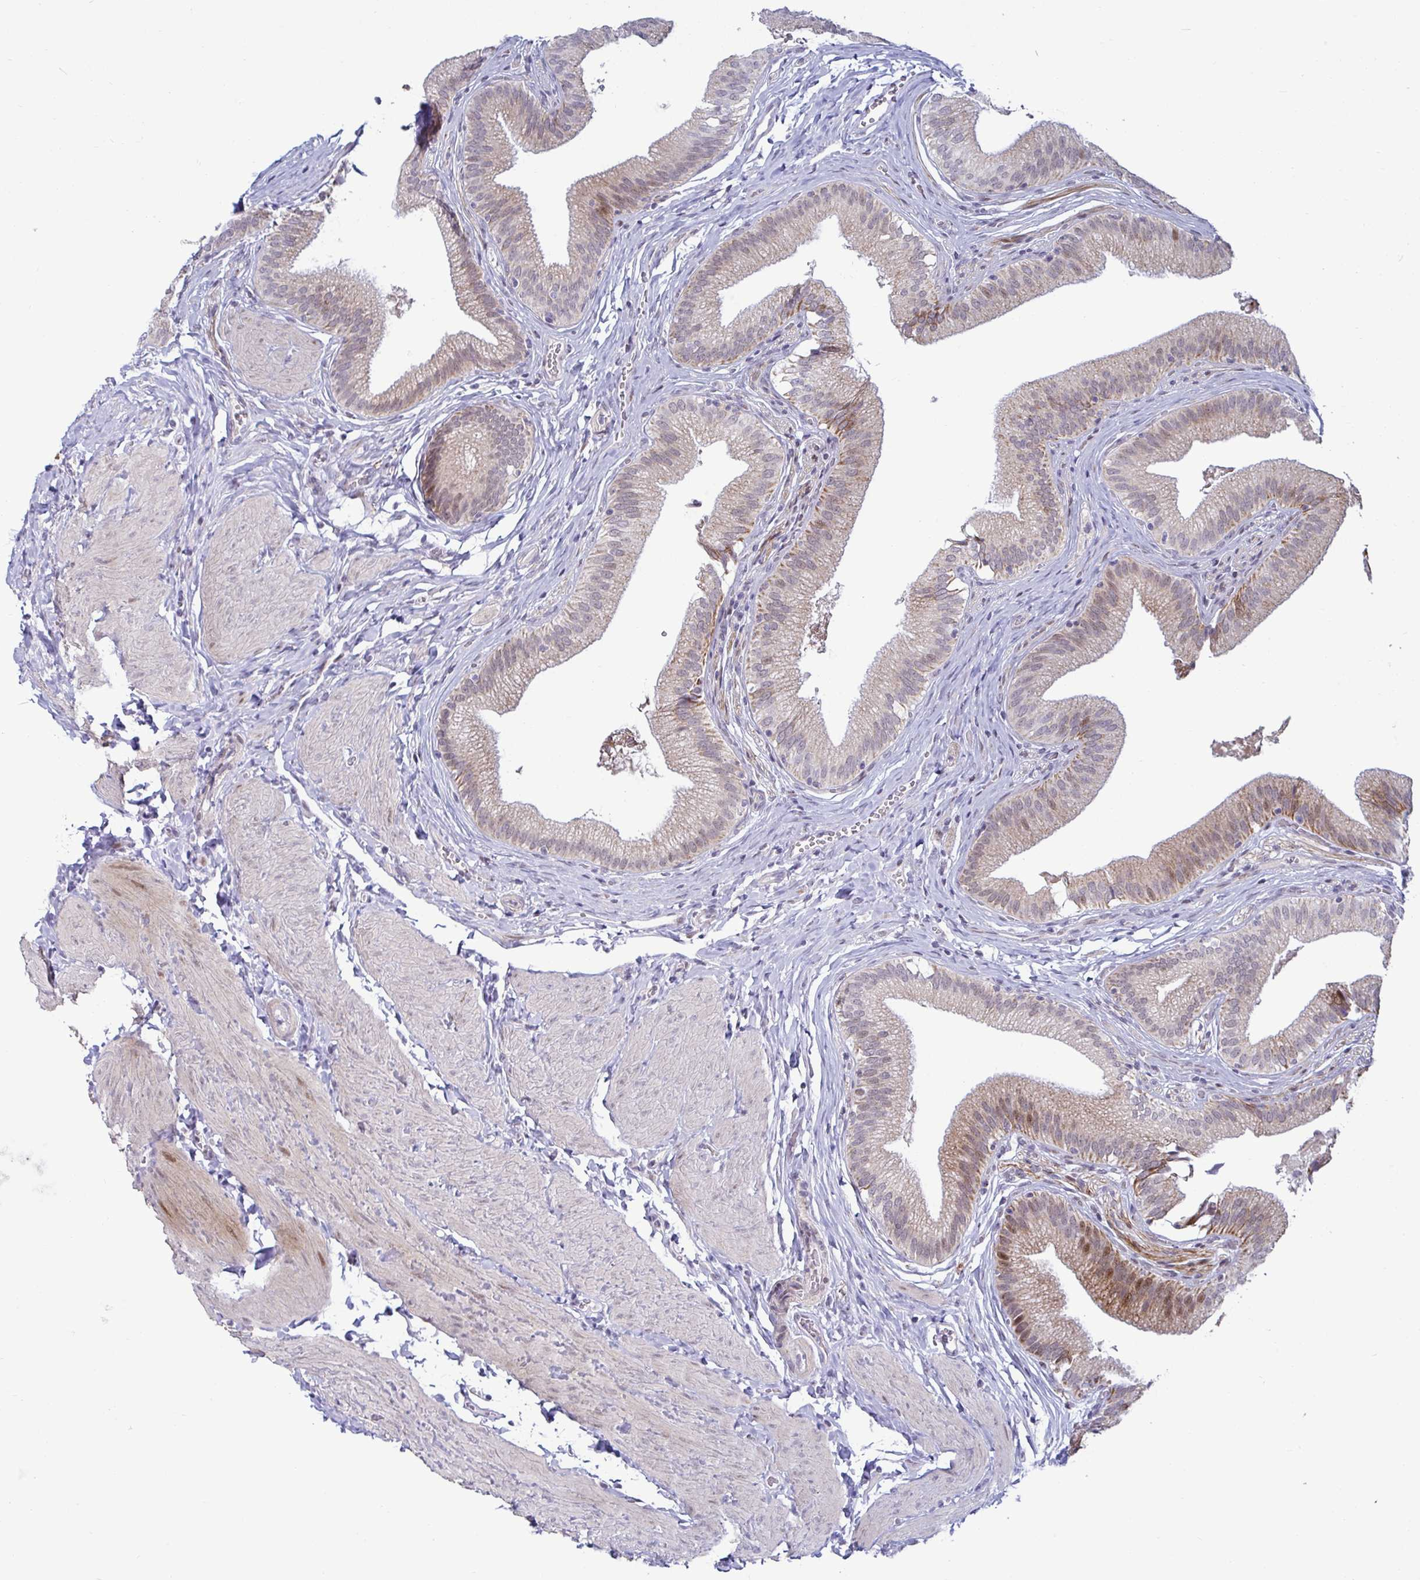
{"staining": {"intensity": "moderate", "quantity": "25%-75%", "location": "cytoplasmic/membranous,nuclear"}, "tissue": "gallbladder", "cell_type": "Glandular cells", "image_type": "normal", "snomed": [{"axis": "morphology", "description": "Normal tissue, NOS"}, {"axis": "topography", "description": "Gallbladder"}, {"axis": "topography", "description": "Peripheral nerve tissue"}], "caption": "DAB immunohistochemical staining of unremarkable gallbladder shows moderate cytoplasmic/membranous,nuclear protein expression in about 25%-75% of glandular cells.", "gene": "DZIP1", "patient": {"sex": "male", "age": 17}}